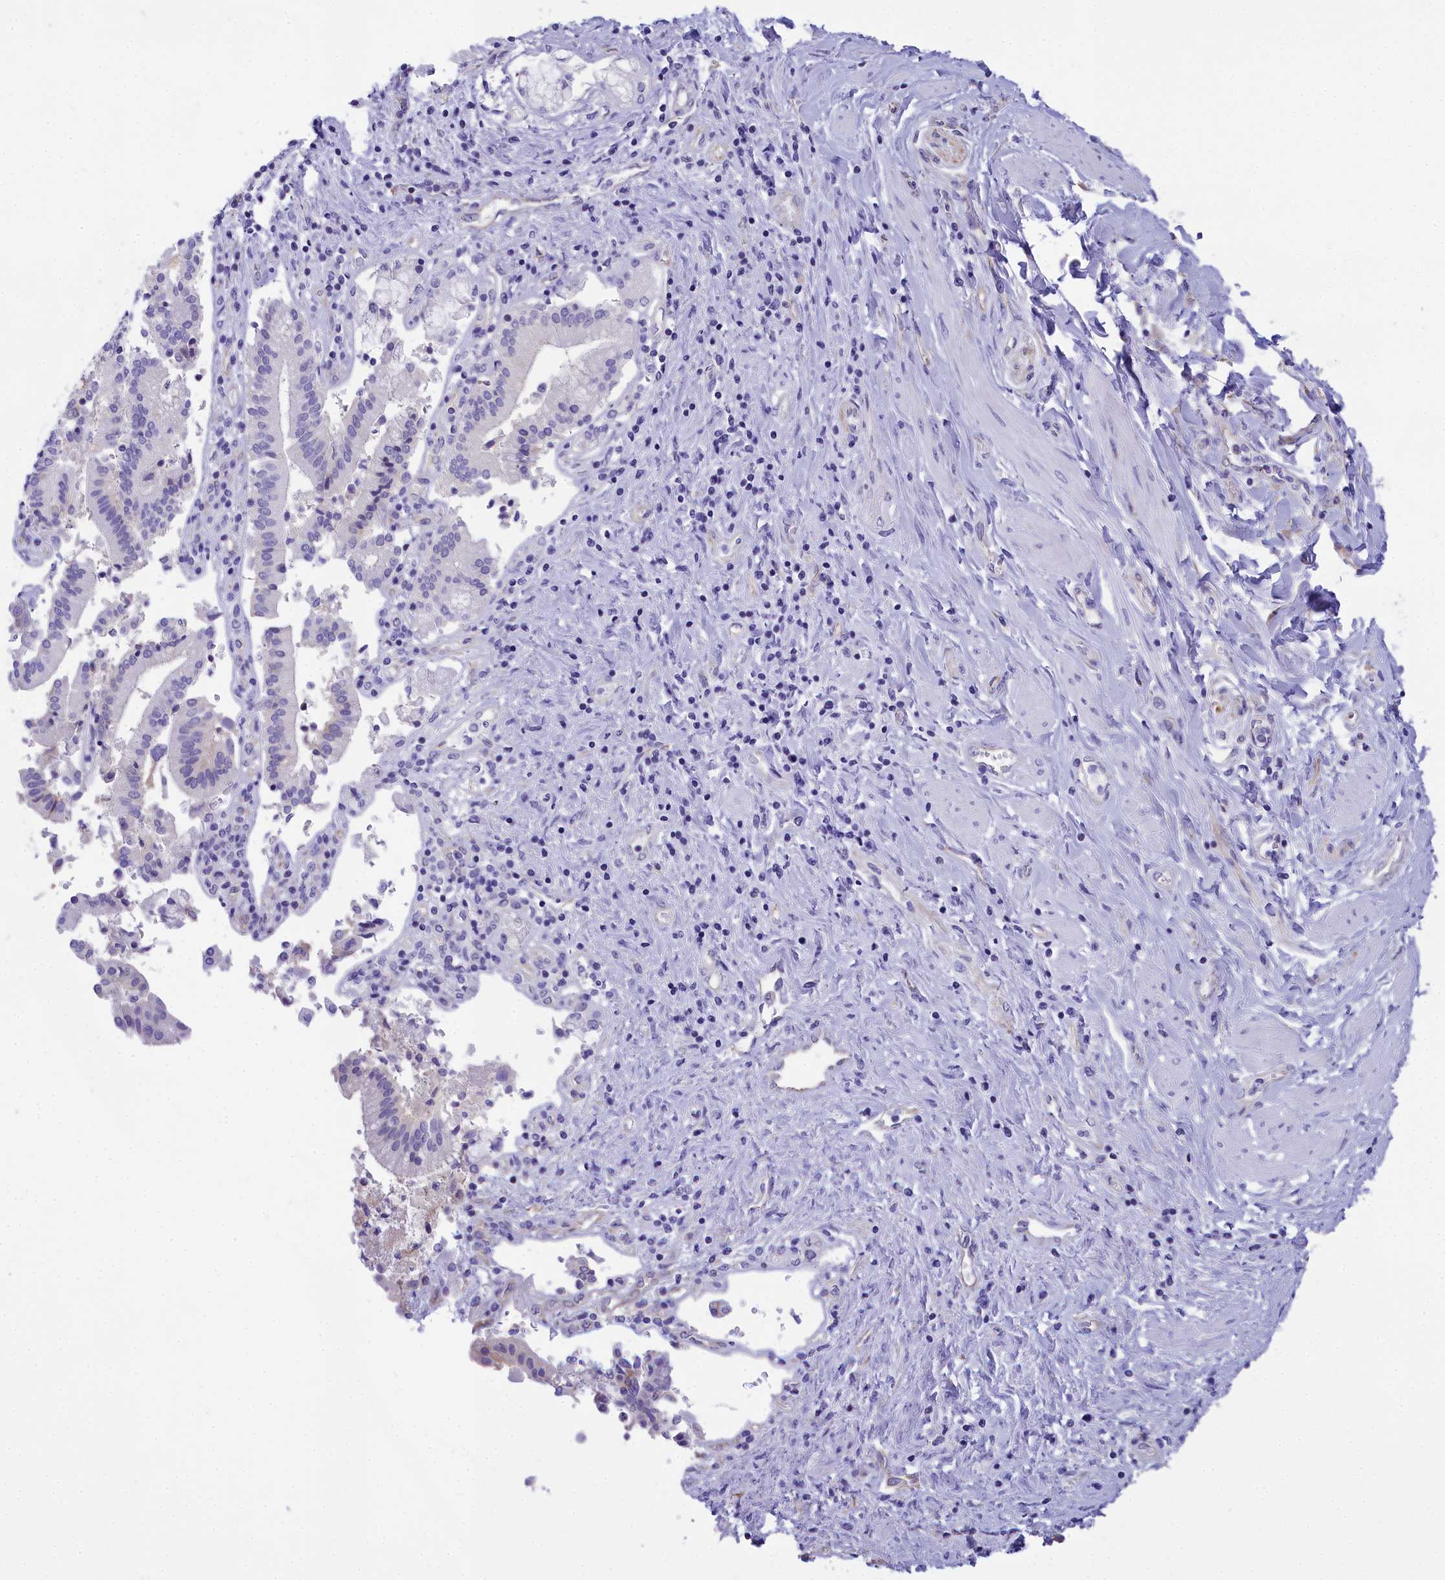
{"staining": {"intensity": "moderate", "quantity": "<25%", "location": "cytoplasmic/membranous"}, "tissue": "pancreatic cancer", "cell_type": "Tumor cells", "image_type": "cancer", "snomed": [{"axis": "morphology", "description": "Adenocarcinoma, NOS"}, {"axis": "topography", "description": "Pancreas"}], "caption": "Pancreatic adenocarcinoma stained with a brown dye displays moderate cytoplasmic/membranous positive expression in about <25% of tumor cells.", "gene": "TACSTD2", "patient": {"sex": "male", "age": 46}}